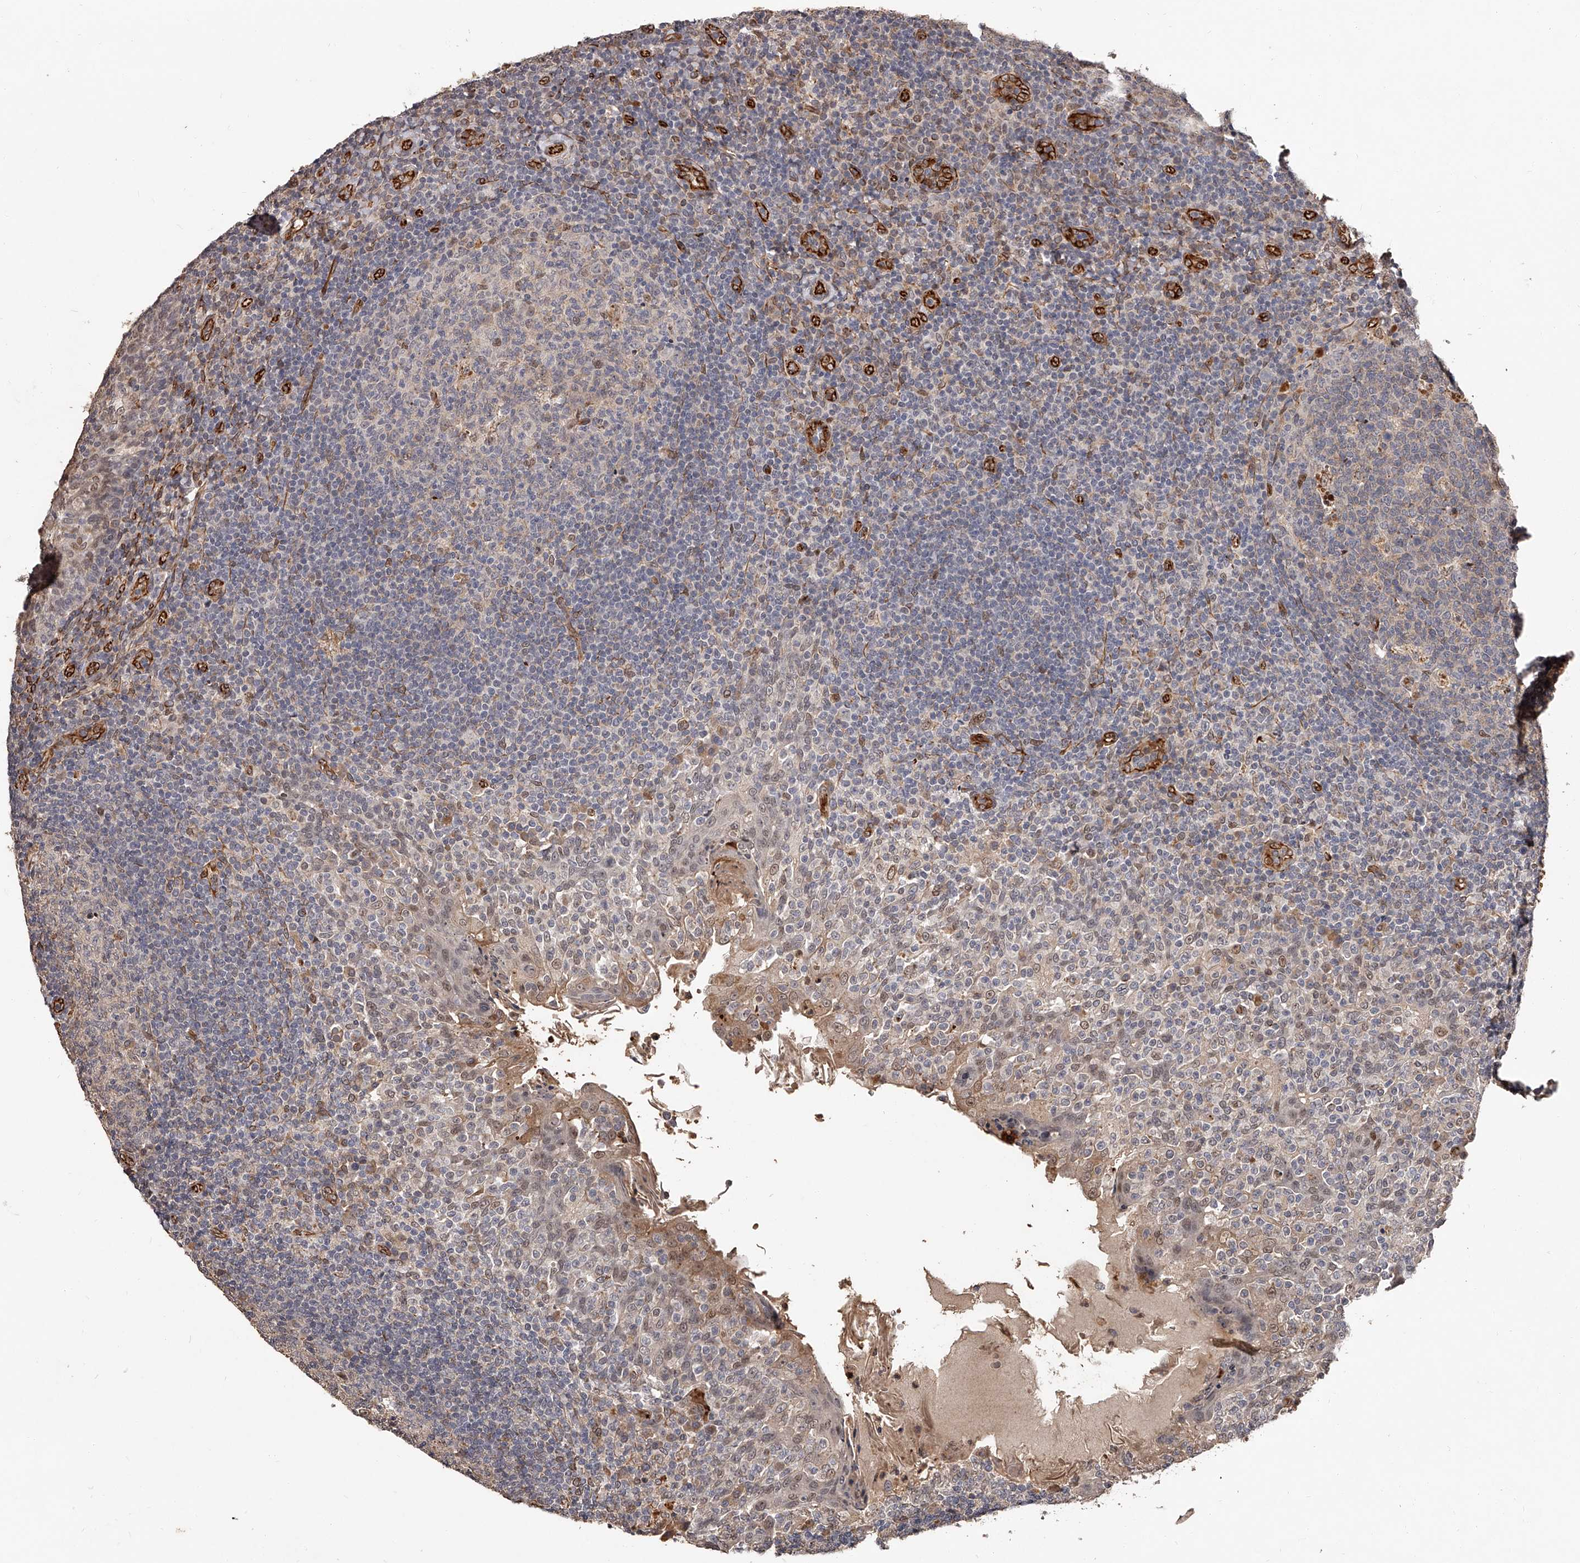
{"staining": {"intensity": "moderate", "quantity": "<25%", "location": "cytoplasmic/membranous,nuclear"}, "tissue": "tonsil", "cell_type": "Germinal center cells", "image_type": "normal", "snomed": [{"axis": "morphology", "description": "Normal tissue, NOS"}, {"axis": "topography", "description": "Tonsil"}], "caption": "Protein expression analysis of normal tonsil reveals moderate cytoplasmic/membranous,nuclear staining in approximately <25% of germinal center cells.", "gene": "URGCP", "patient": {"sex": "female", "age": 19}}